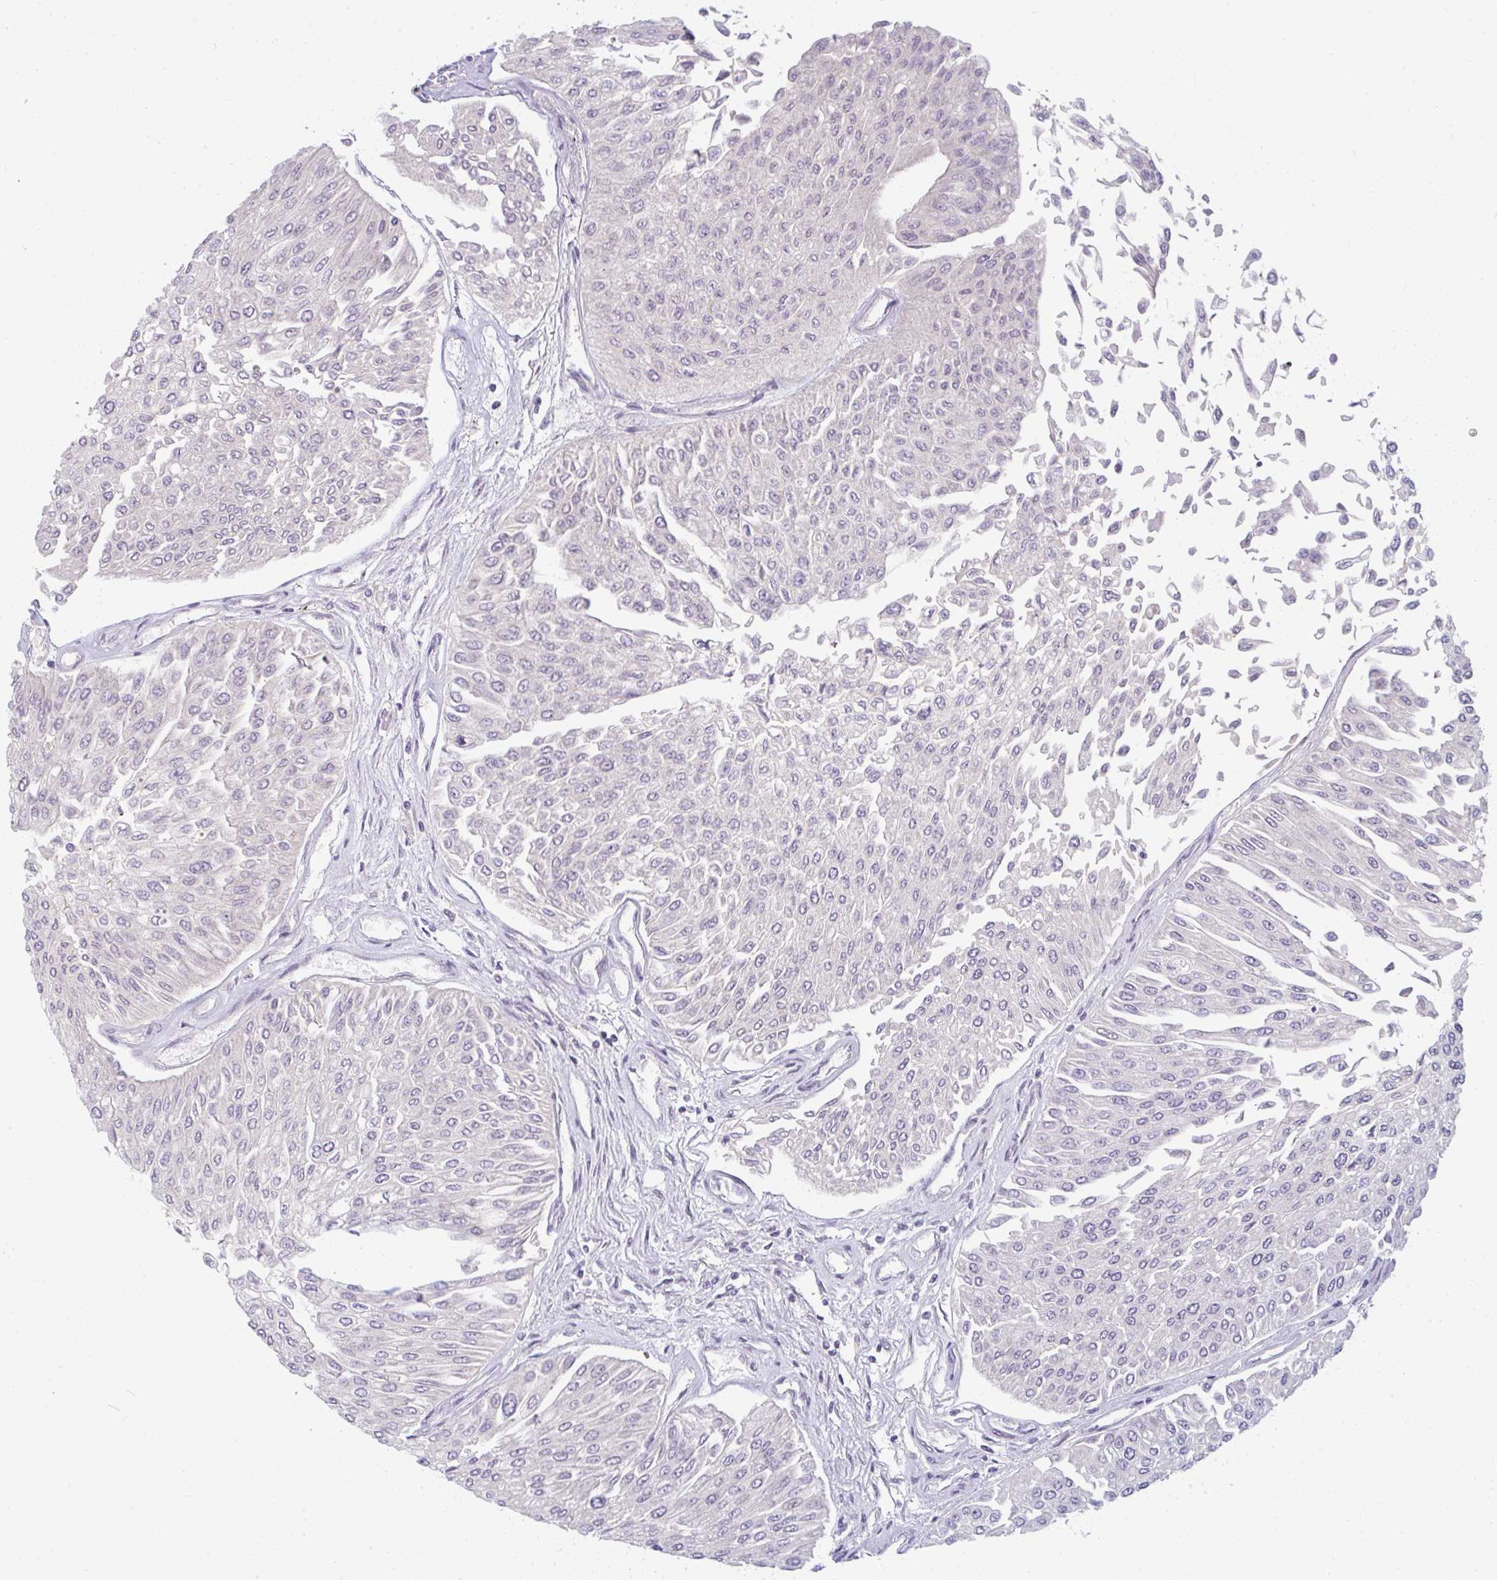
{"staining": {"intensity": "negative", "quantity": "none", "location": "none"}, "tissue": "urothelial cancer", "cell_type": "Tumor cells", "image_type": "cancer", "snomed": [{"axis": "morphology", "description": "Urothelial carcinoma, Low grade"}, {"axis": "topography", "description": "Urinary bladder"}], "caption": "There is no significant positivity in tumor cells of low-grade urothelial carcinoma. The staining was performed using DAB (3,3'-diaminobenzidine) to visualize the protein expression in brown, while the nuclei were stained in blue with hematoxylin (Magnification: 20x).", "gene": "PPFIA4", "patient": {"sex": "male", "age": 67}}